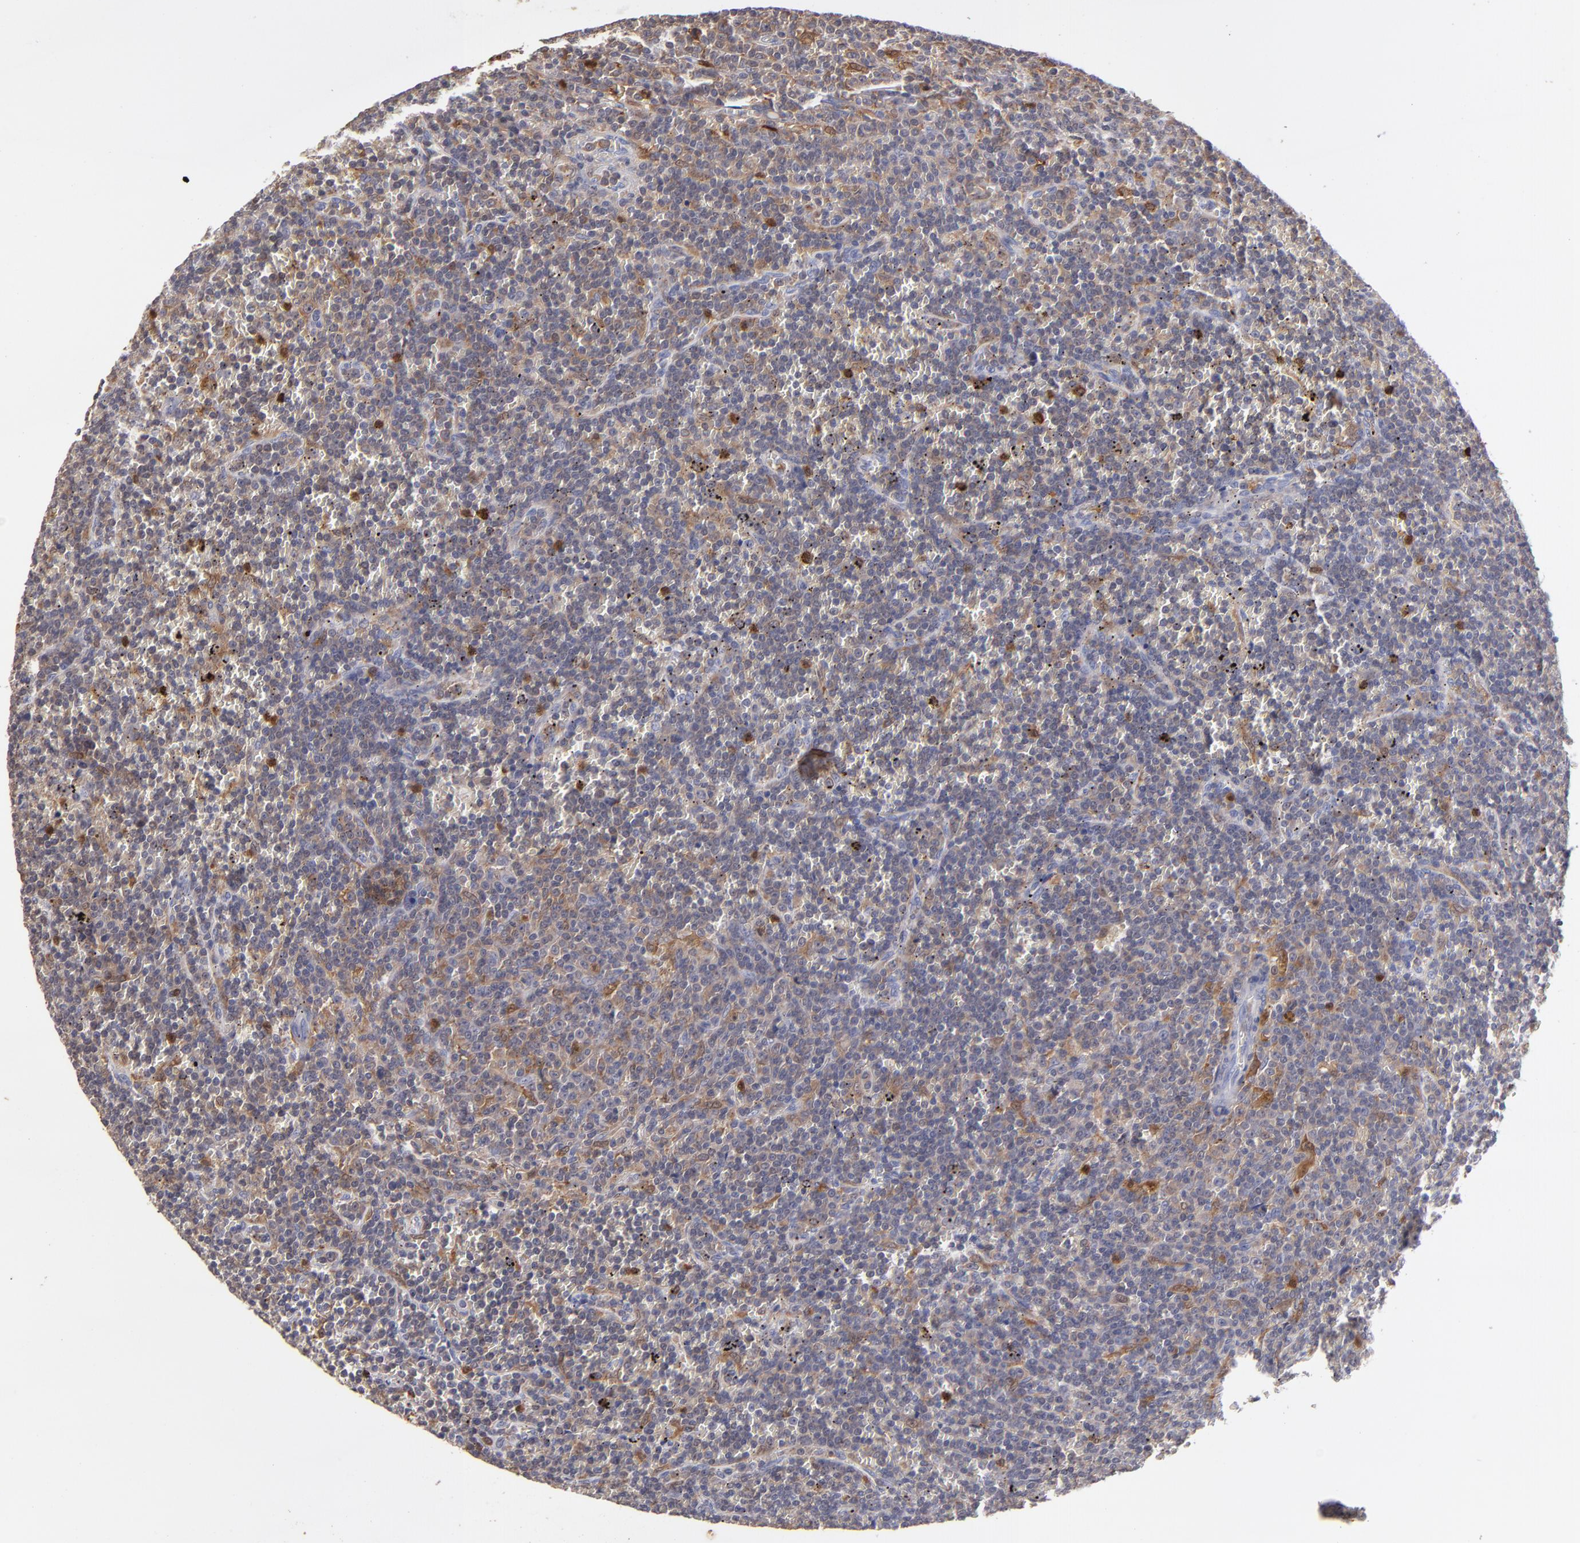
{"staining": {"intensity": "moderate", "quantity": ">75%", "location": "cytoplasmic/membranous"}, "tissue": "lymphoma", "cell_type": "Tumor cells", "image_type": "cancer", "snomed": [{"axis": "morphology", "description": "Malignant lymphoma, non-Hodgkin's type, Low grade"}, {"axis": "topography", "description": "Spleen"}], "caption": "Immunohistochemistry (IHC) of lymphoma demonstrates medium levels of moderate cytoplasmic/membranous expression in approximately >75% of tumor cells.", "gene": "PRKCD", "patient": {"sex": "male", "age": 80}}